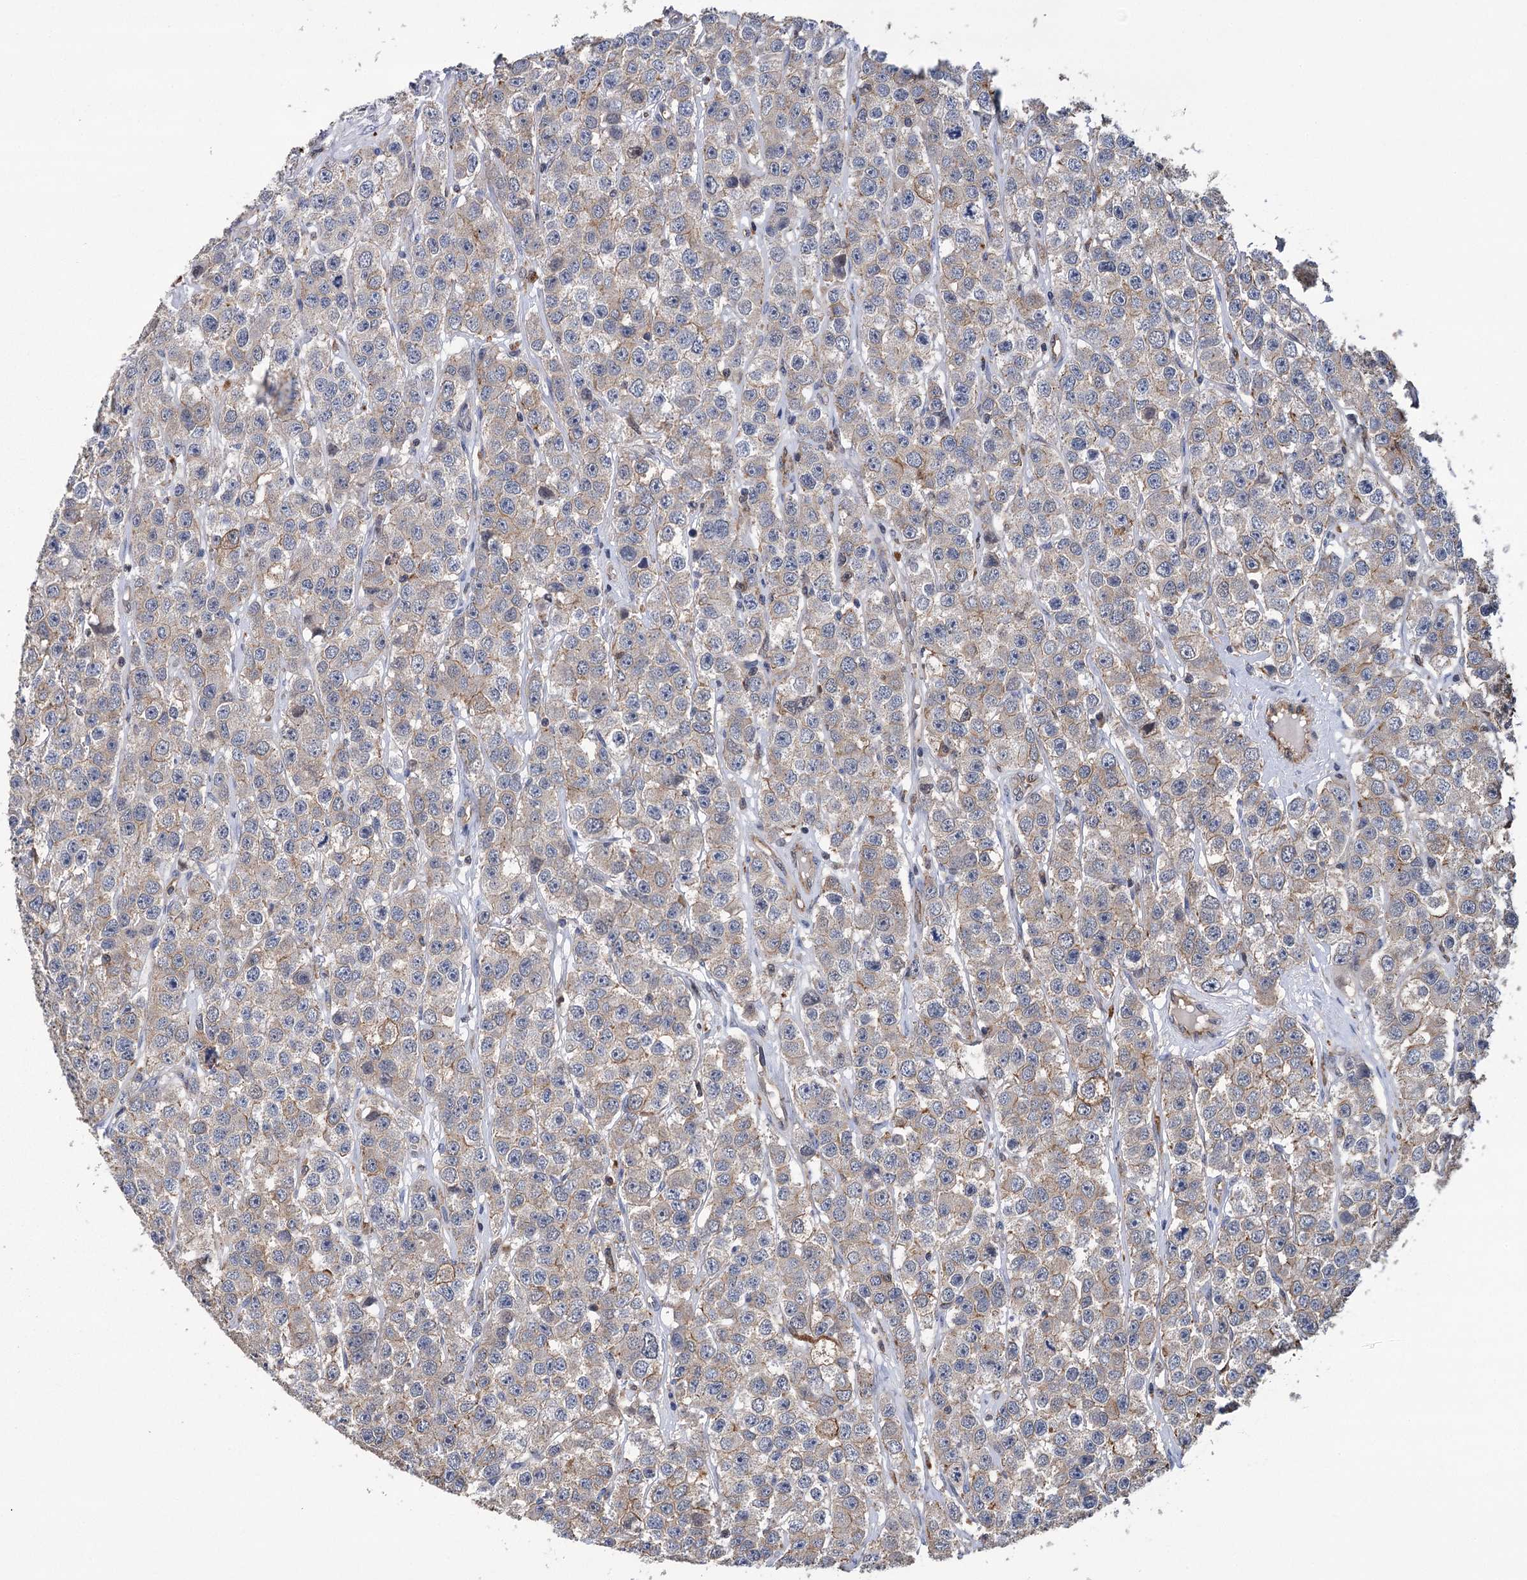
{"staining": {"intensity": "weak", "quantity": "<25%", "location": "cytoplasmic/membranous"}, "tissue": "testis cancer", "cell_type": "Tumor cells", "image_type": "cancer", "snomed": [{"axis": "morphology", "description": "Seminoma, NOS"}, {"axis": "topography", "description": "Testis"}], "caption": "DAB immunohistochemical staining of human testis seminoma shows no significant expression in tumor cells.", "gene": "DPP3", "patient": {"sex": "male", "age": 28}}